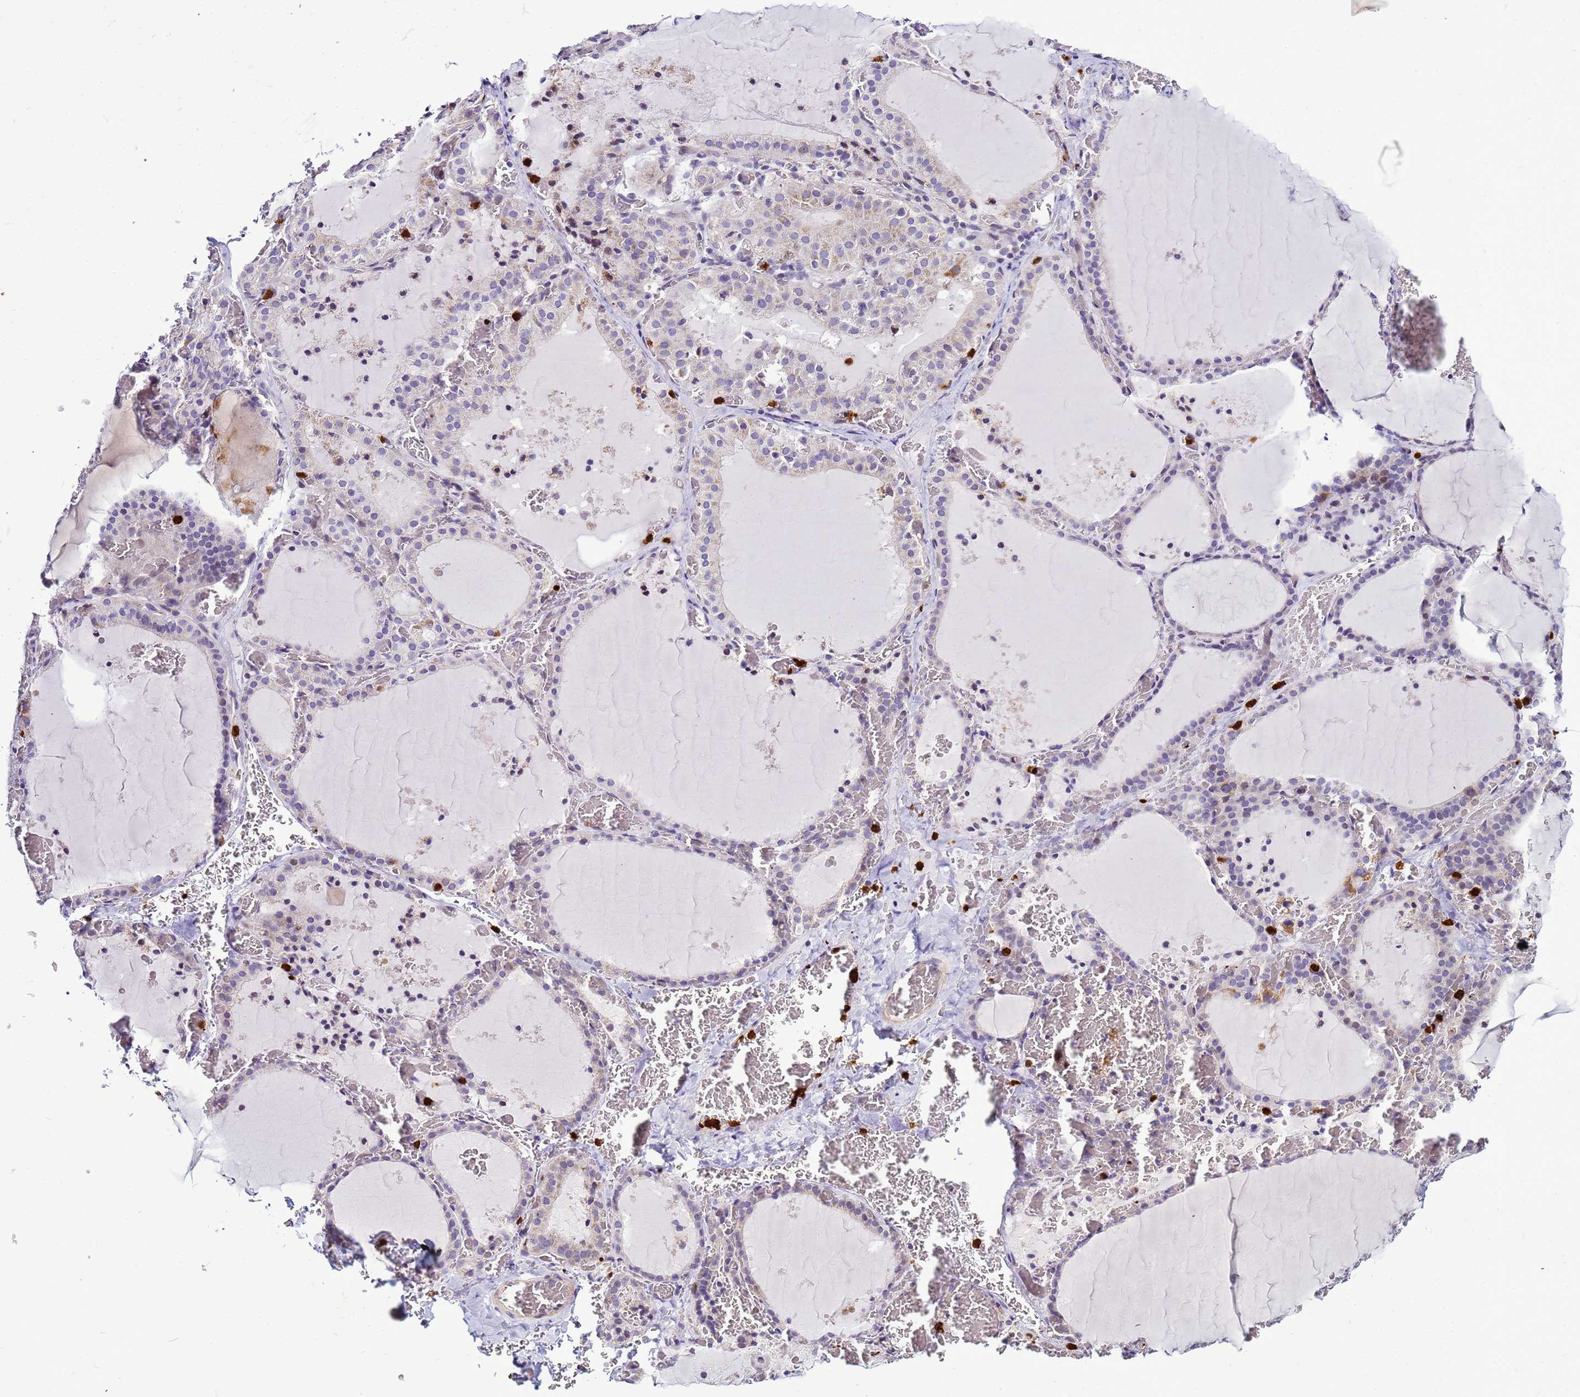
{"staining": {"intensity": "negative", "quantity": "none", "location": "none"}, "tissue": "thyroid gland", "cell_type": "Glandular cells", "image_type": "normal", "snomed": [{"axis": "morphology", "description": "Normal tissue, NOS"}, {"axis": "topography", "description": "Thyroid gland"}], "caption": "A high-resolution image shows immunohistochemistry staining of normal thyroid gland, which exhibits no significant positivity in glandular cells.", "gene": "VPS4B", "patient": {"sex": "female", "age": 39}}